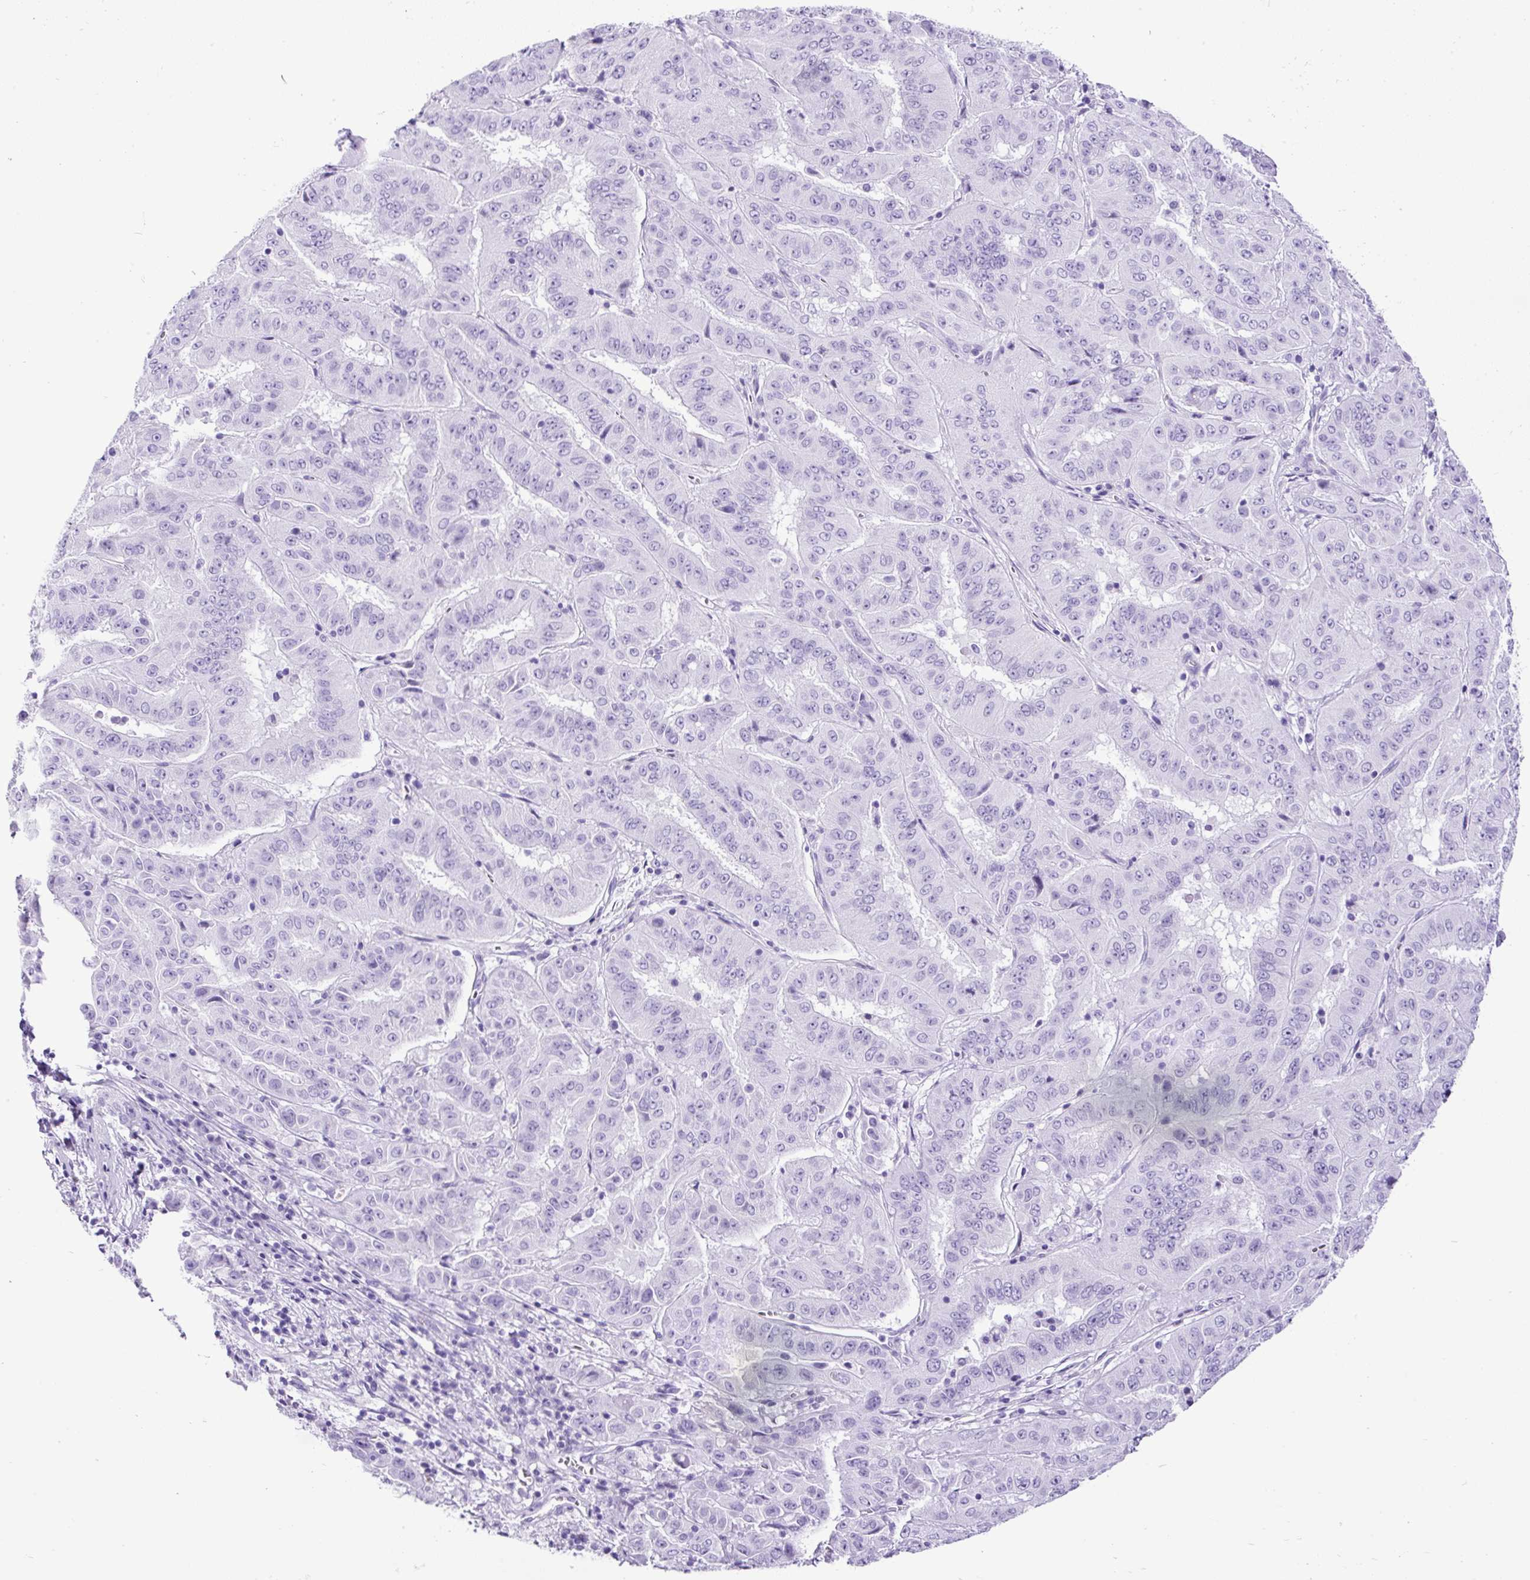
{"staining": {"intensity": "negative", "quantity": "none", "location": "none"}, "tissue": "pancreatic cancer", "cell_type": "Tumor cells", "image_type": "cancer", "snomed": [{"axis": "morphology", "description": "Adenocarcinoma, NOS"}, {"axis": "topography", "description": "Pancreas"}], "caption": "A high-resolution image shows immunohistochemistry (IHC) staining of pancreatic cancer, which reveals no significant positivity in tumor cells.", "gene": "CEL", "patient": {"sex": "male", "age": 63}}